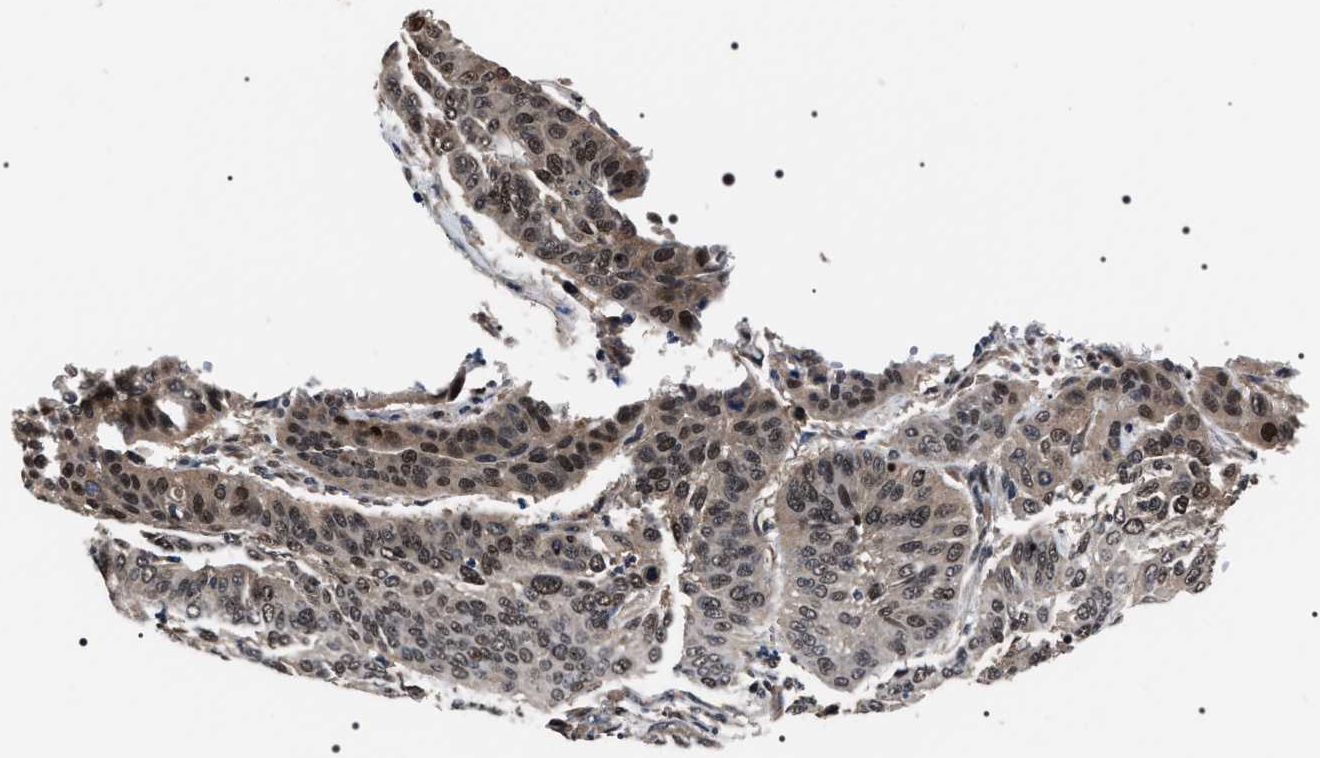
{"staining": {"intensity": "moderate", "quantity": ">75%", "location": "nuclear"}, "tissue": "cervical cancer", "cell_type": "Tumor cells", "image_type": "cancer", "snomed": [{"axis": "morphology", "description": "Squamous cell carcinoma, NOS"}, {"axis": "topography", "description": "Cervix"}], "caption": "Protein expression analysis of cervical cancer reveals moderate nuclear expression in approximately >75% of tumor cells. The staining is performed using DAB (3,3'-diaminobenzidine) brown chromogen to label protein expression. The nuclei are counter-stained blue using hematoxylin.", "gene": "SIPA1", "patient": {"sex": "female", "age": 39}}